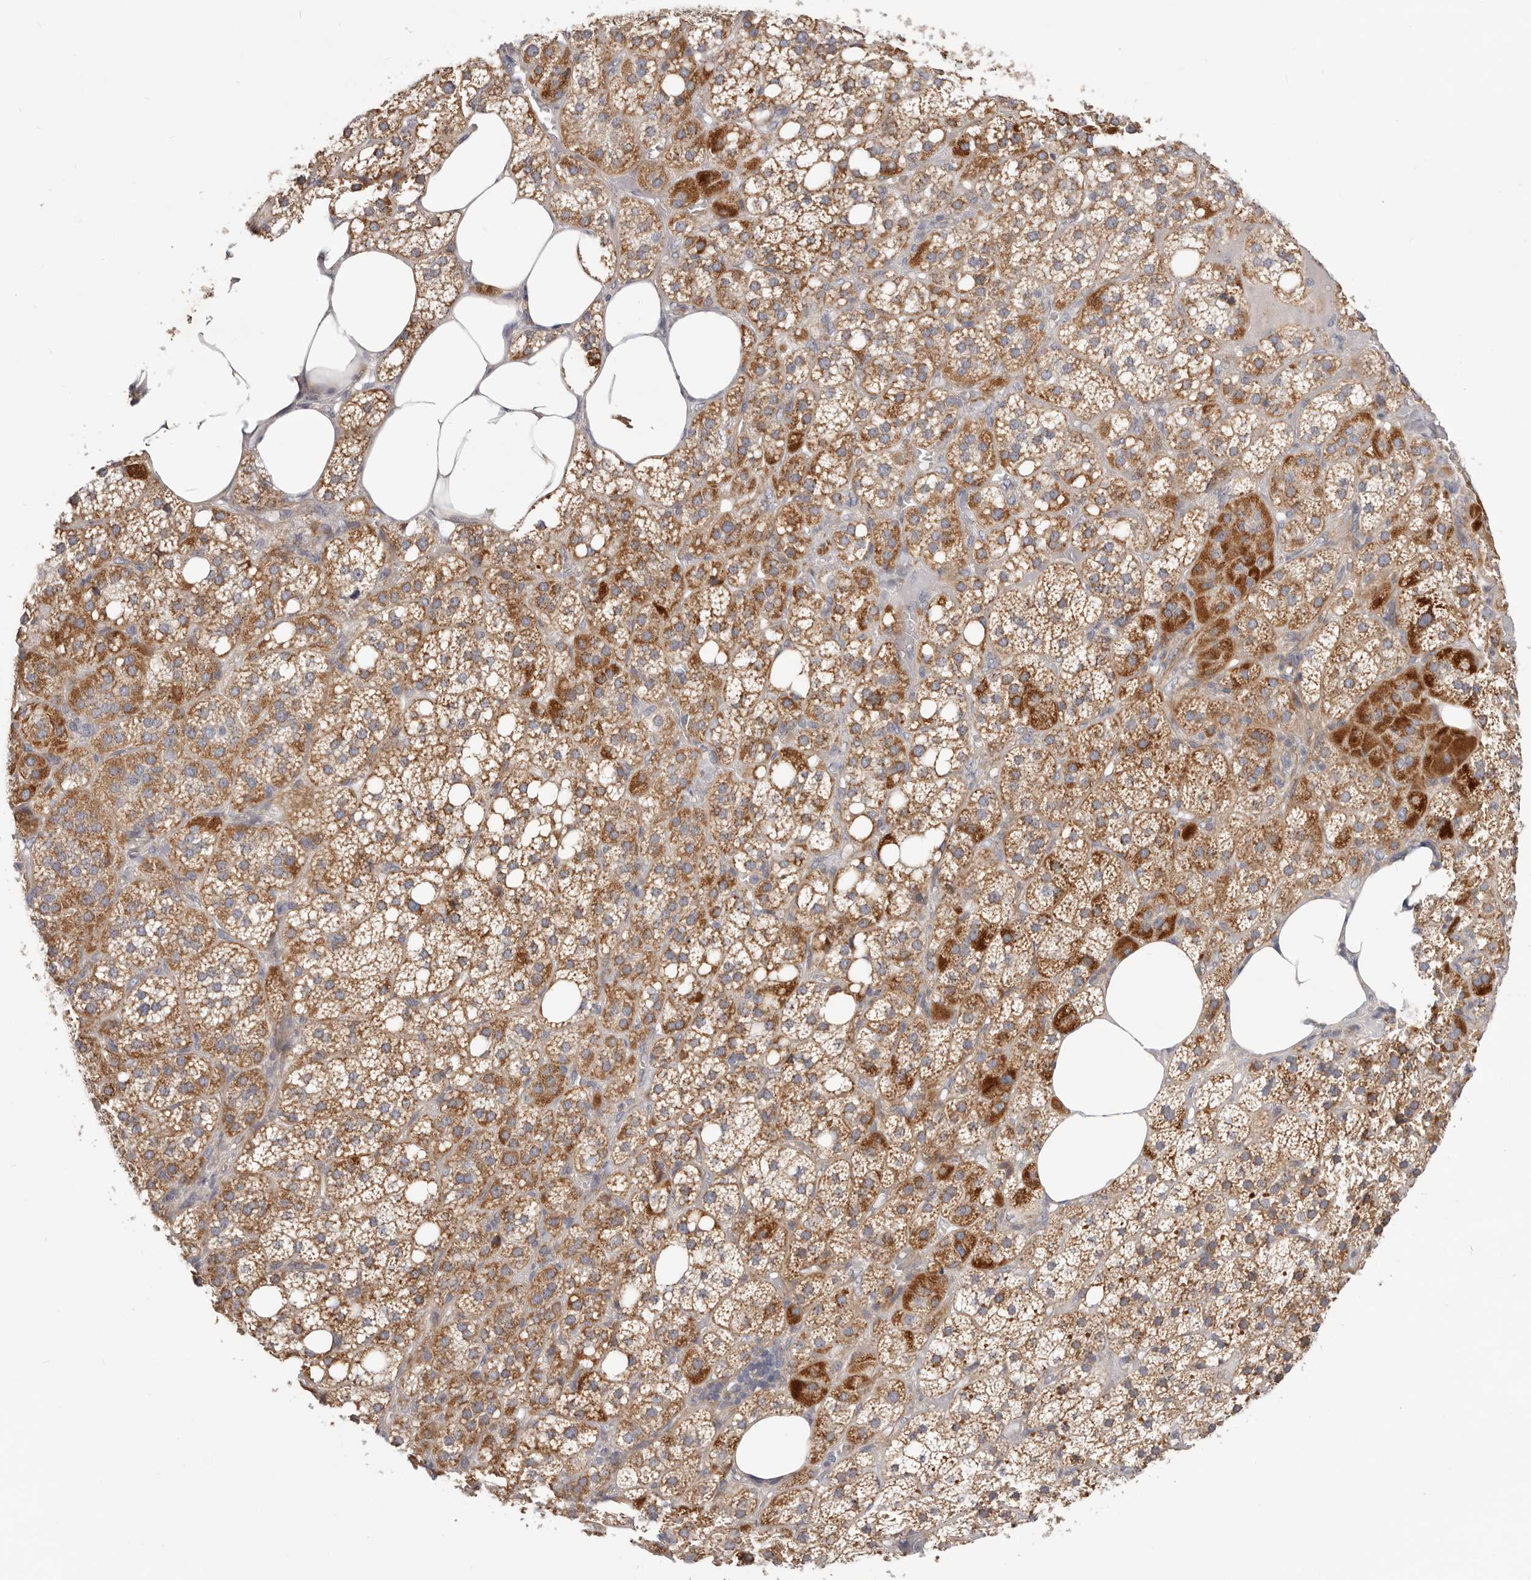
{"staining": {"intensity": "moderate", "quantity": ">75%", "location": "cytoplasmic/membranous"}, "tissue": "adrenal gland", "cell_type": "Glandular cells", "image_type": "normal", "snomed": [{"axis": "morphology", "description": "Normal tissue, NOS"}, {"axis": "topography", "description": "Adrenal gland"}], "caption": "Brown immunohistochemical staining in normal adrenal gland exhibits moderate cytoplasmic/membranous positivity in approximately >75% of glandular cells.", "gene": "MRPS10", "patient": {"sex": "female", "age": 59}}